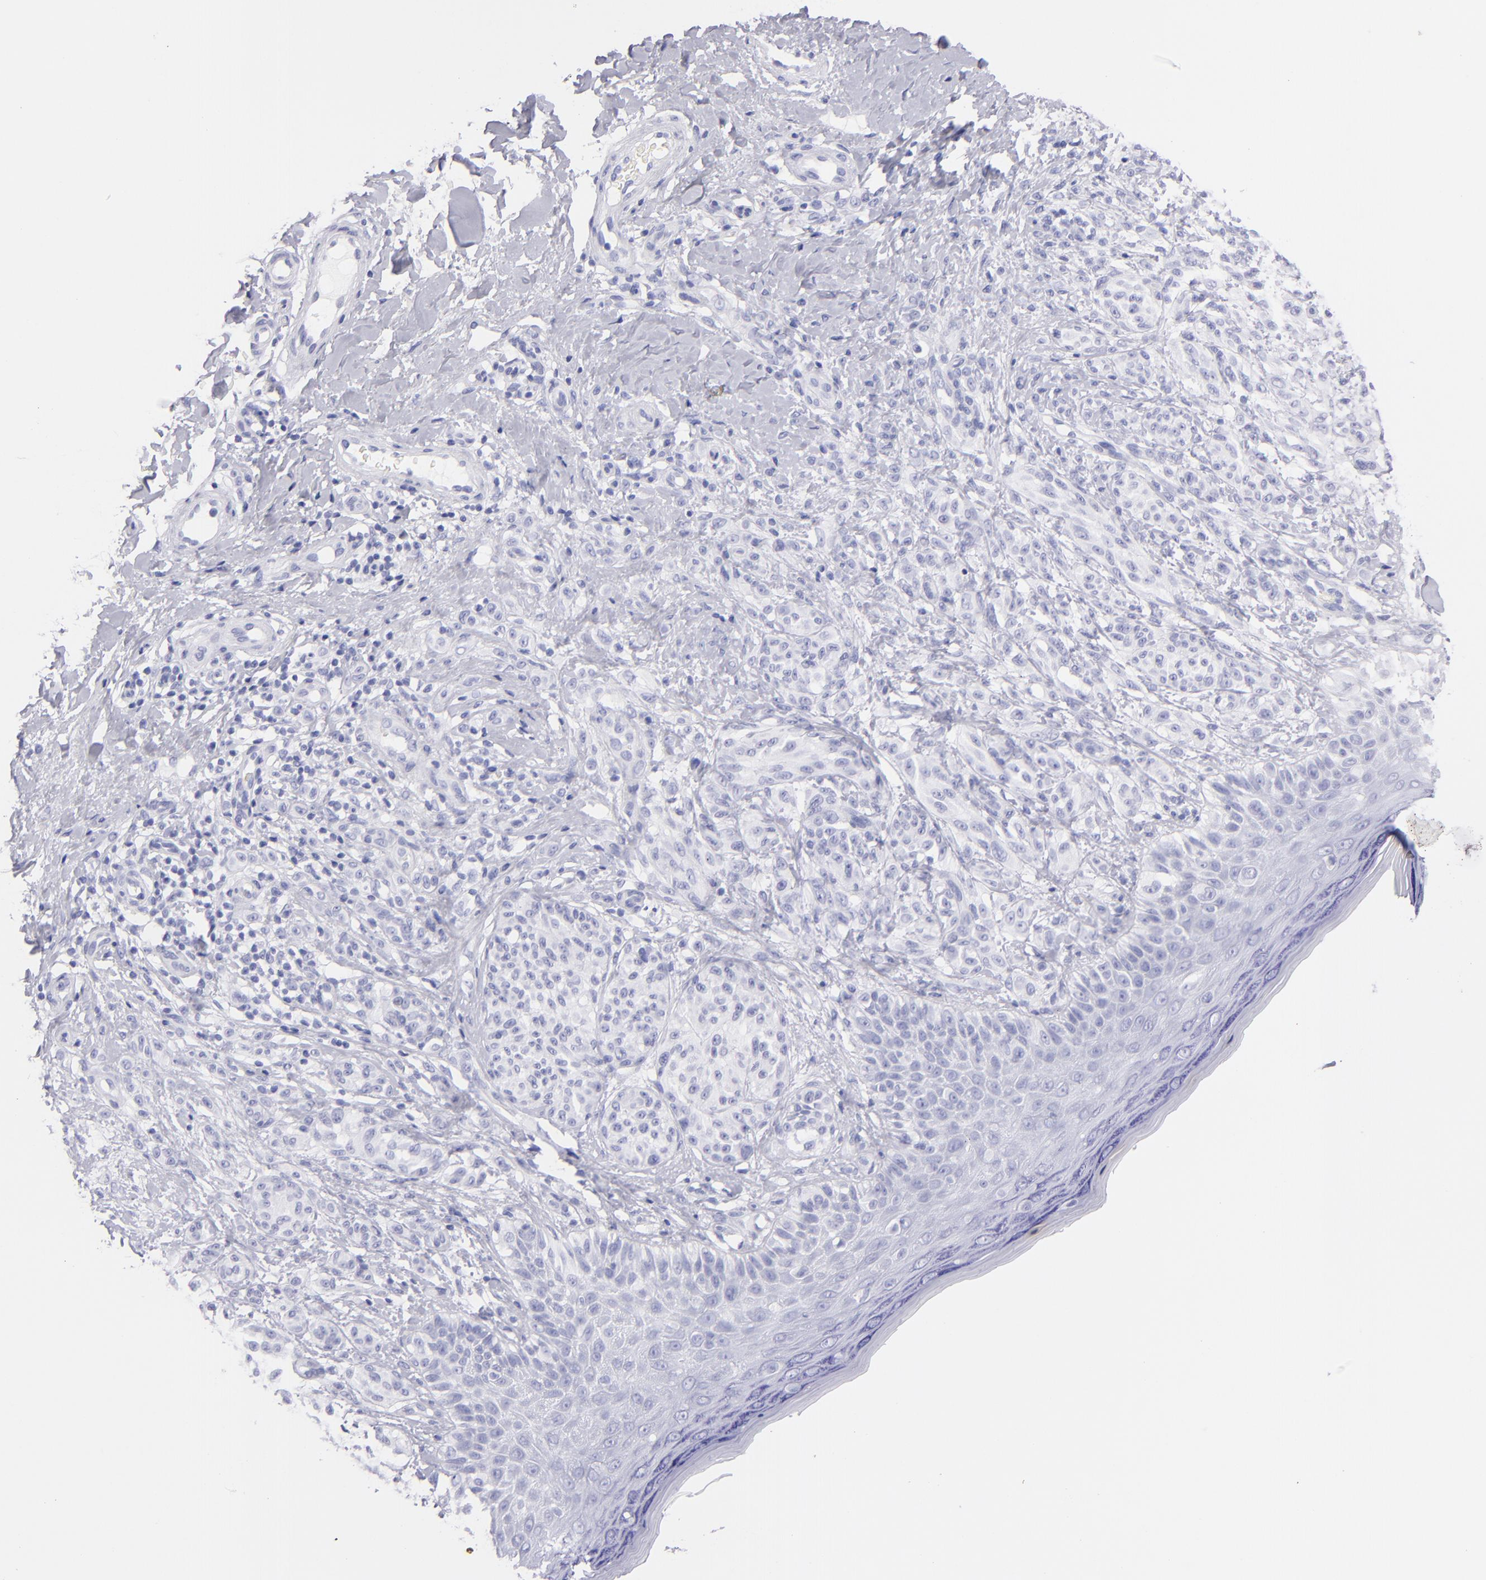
{"staining": {"intensity": "negative", "quantity": "none", "location": "none"}, "tissue": "melanoma", "cell_type": "Tumor cells", "image_type": "cancer", "snomed": [{"axis": "morphology", "description": "Malignant melanoma, NOS"}, {"axis": "topography", "description": "Skin"}], "caption": "Histopathology image shows no protein expression in tumor cells of melanoma tissue.", "gene": "PRPH", "patient": {"sex": "male", "age": 57}}